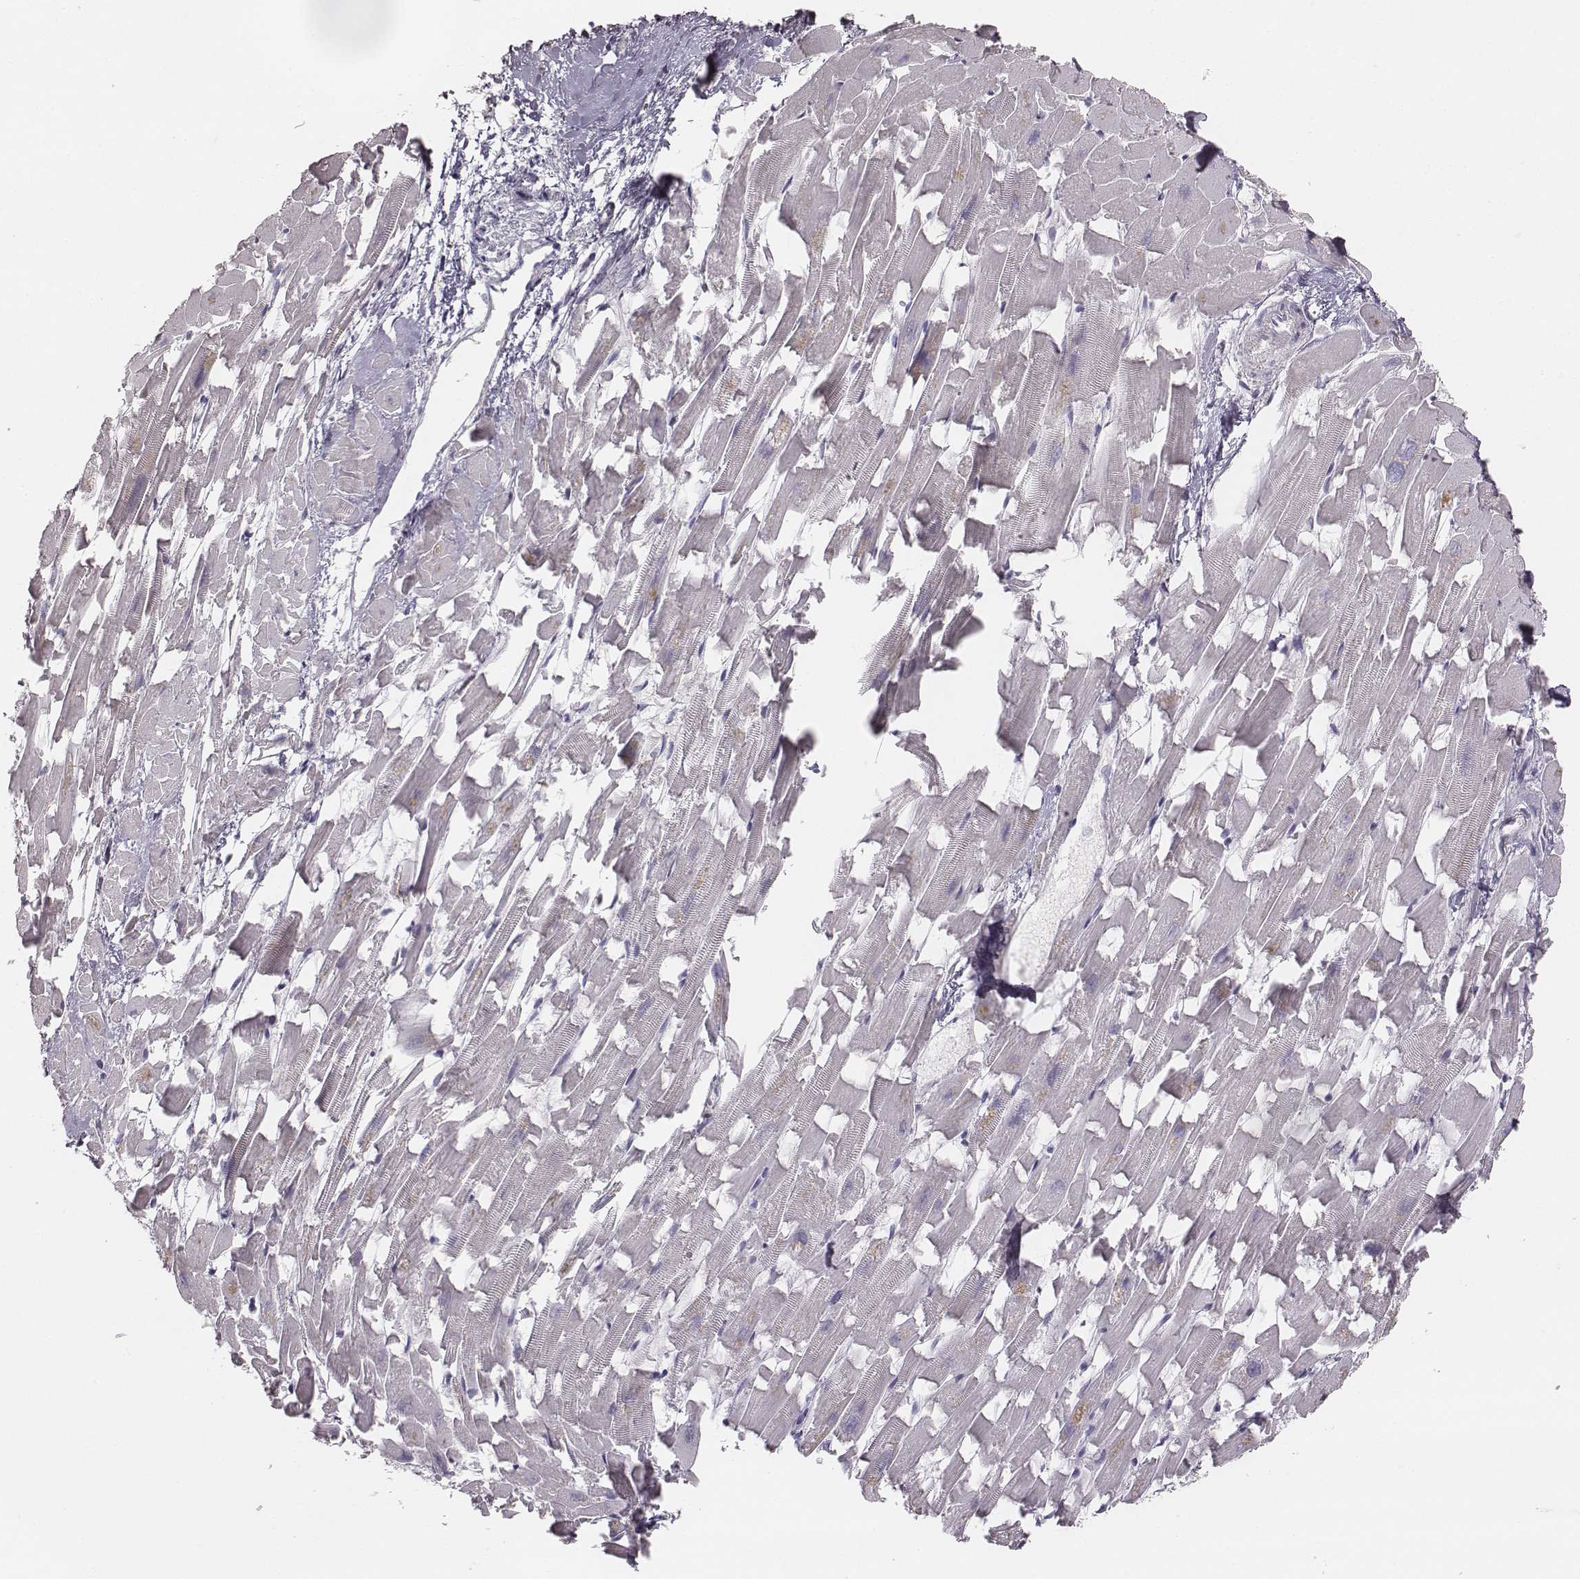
{"staining": {"intensity": "negative", "quantity": "none", "location": "none"}, "tissue": "heart muscle", "cell_type": "Cardiomyocytes", "image_type": "normal", "snomed": [{"axis": "morphology", "description": "Normal tissue, NOS"}, {"axis": "topography", "description": "Heart"}], "caption": "DAB immunohistochemical staining of normal human heart muscle reveals no significant expression in cardiomyocytes.", "gene": "PBK", "patient": {"sex": "female", "age": 64}}